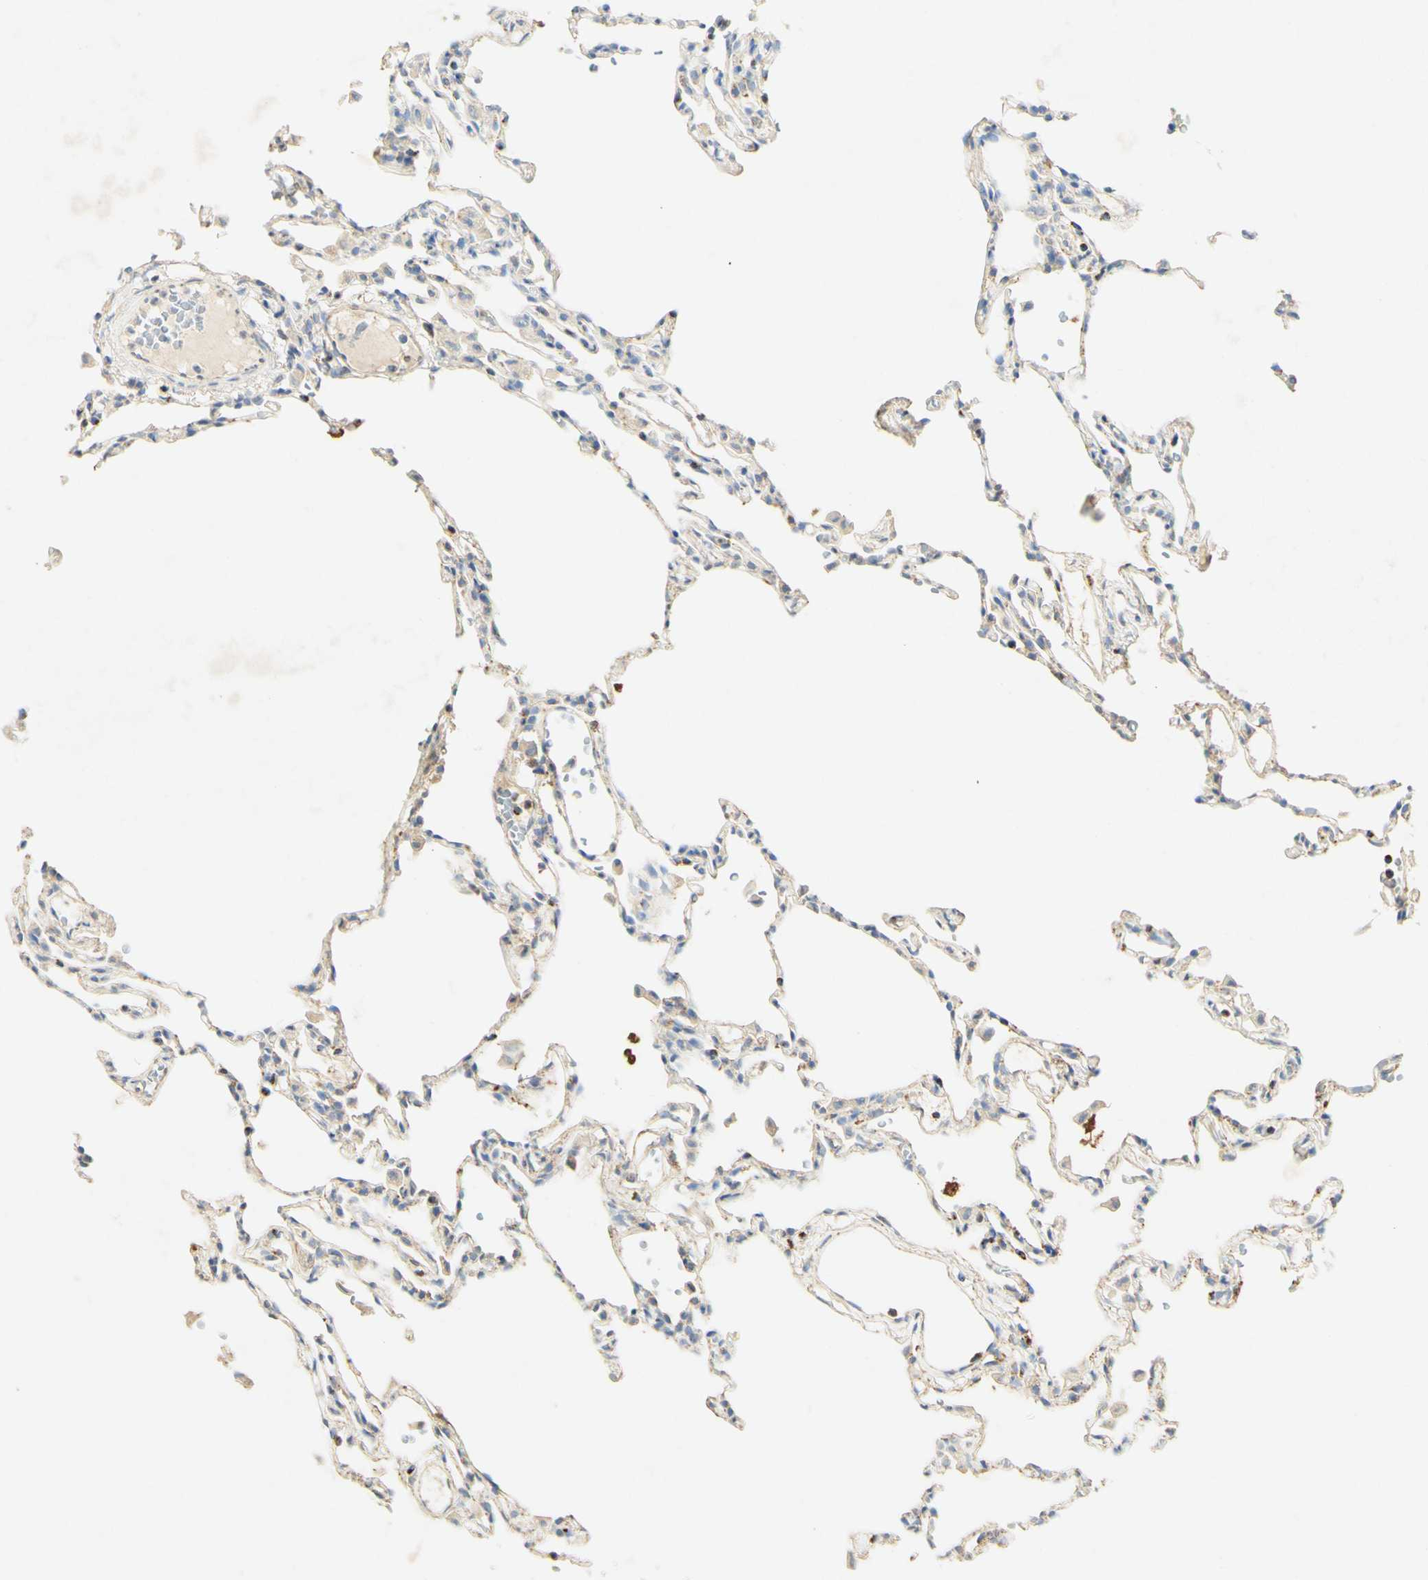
{"staining": {"intensity": "weak", "quantity": ">75%", "location": "cytoplasmic/membranous"}, "tissue": "lung", "cell_type": "Alveolar cells", "image_type": "normal", "snomed": [{"axis": "morphology", "description": "Normal tissue, NOS"}, {"axis": "topography", "description": "Lung"}], "caption": "A histopathology image of human lung stained for a protein shows weak cytoplasmic/membranous brown staining in alveolar cells.", "gene": "OXCT1", "patient": {"sex": "female", "age": 49}}